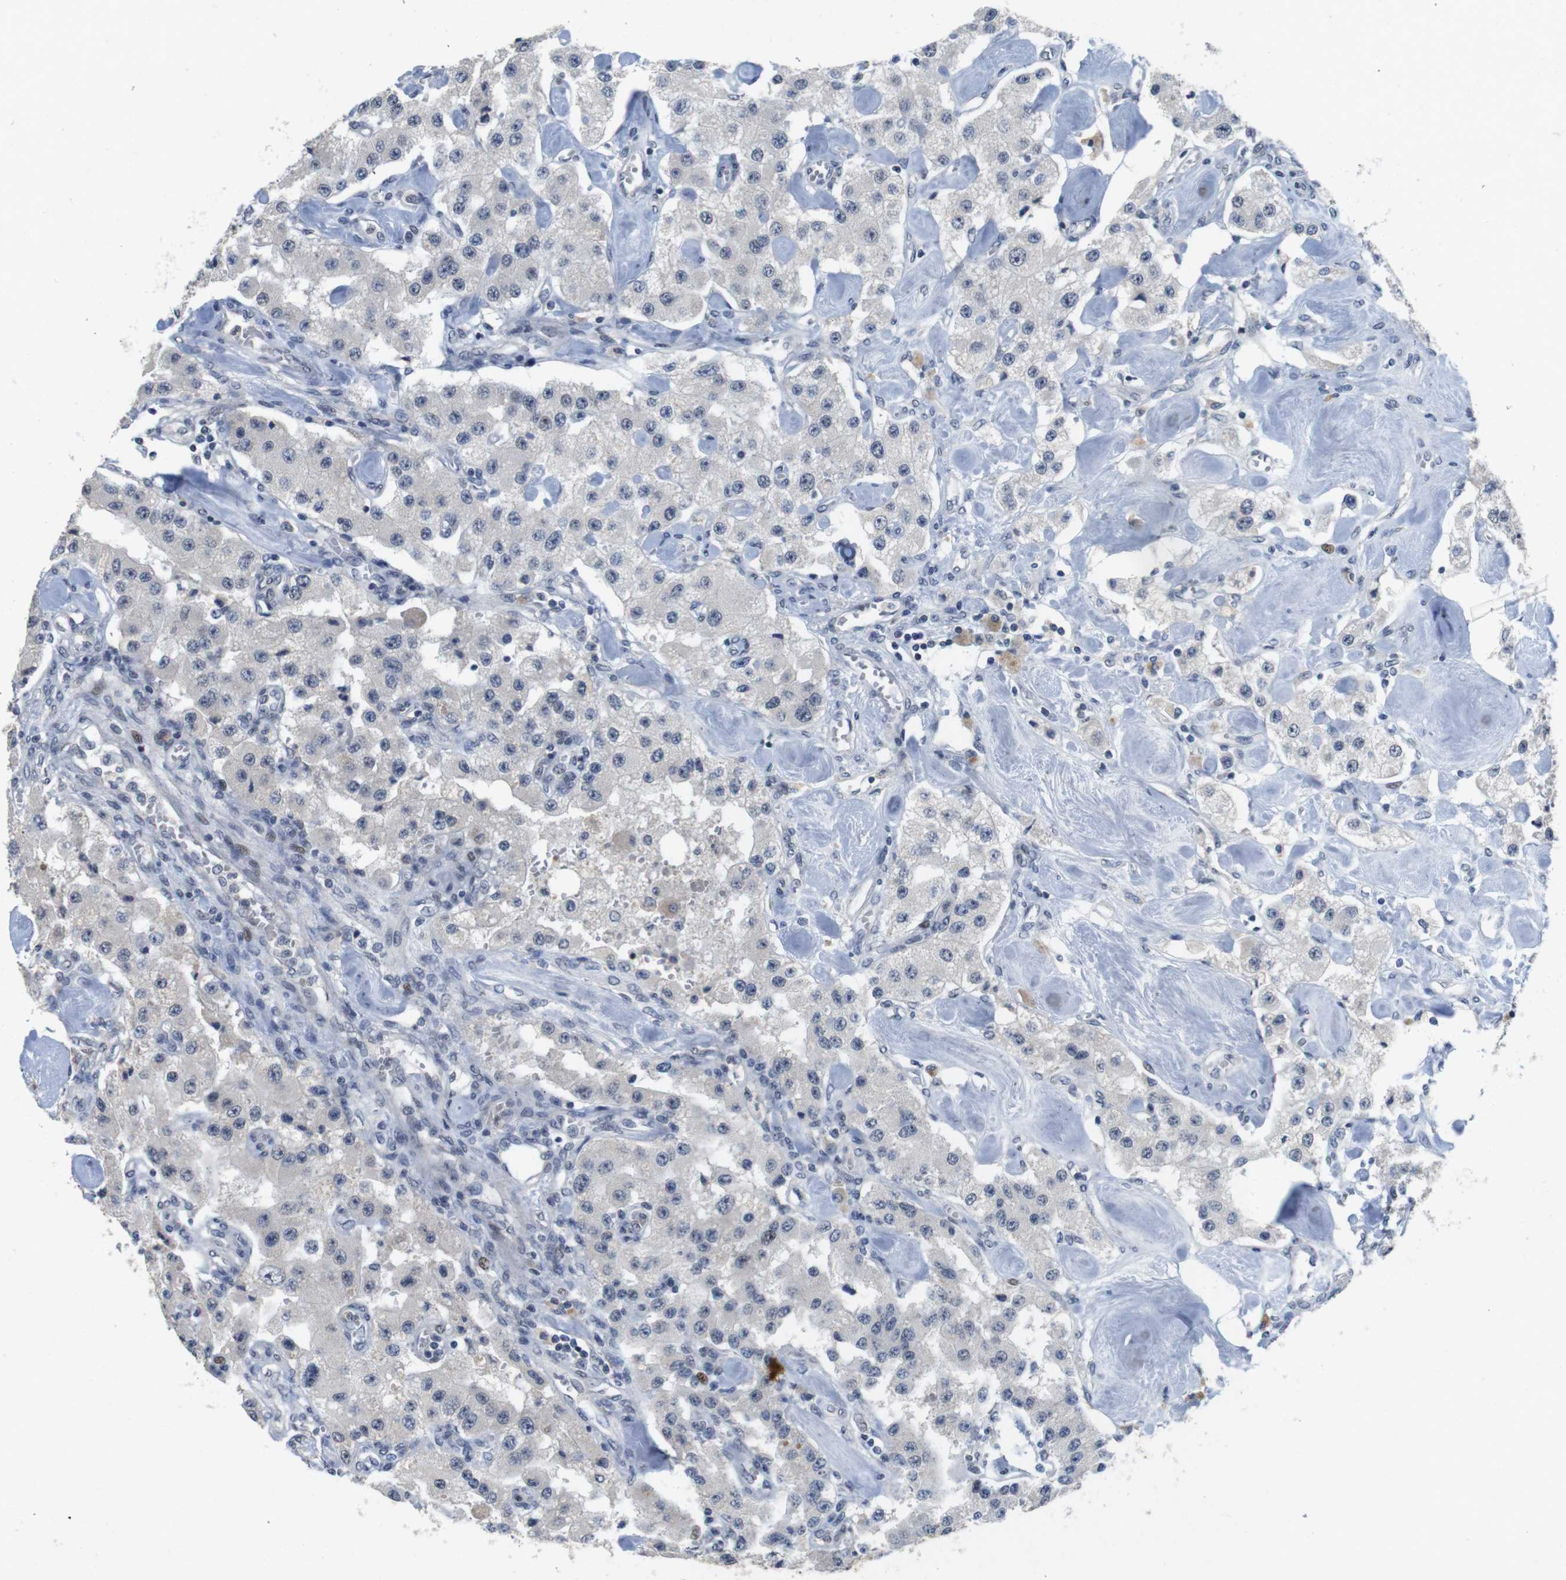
{"staining": {"intensity": "negative", "quantity": "none", "location": "none"}, "tissue": "carcinoid", "cell_type": "Tumor cells", "image_type": "cancer", "snomed": [{"axis": "morphology", "description": "Carcinoid, malignant, NOS"}, {"axis": "topography", "description": "Pancreas"}], "caption": "IHC micrograph of neoplastic tissue: carcinoid stained with DAB displays no significant protein positivity in tumor cells.", "gene": "SKP2", "patient": {"sex": "male", "age": 41}}